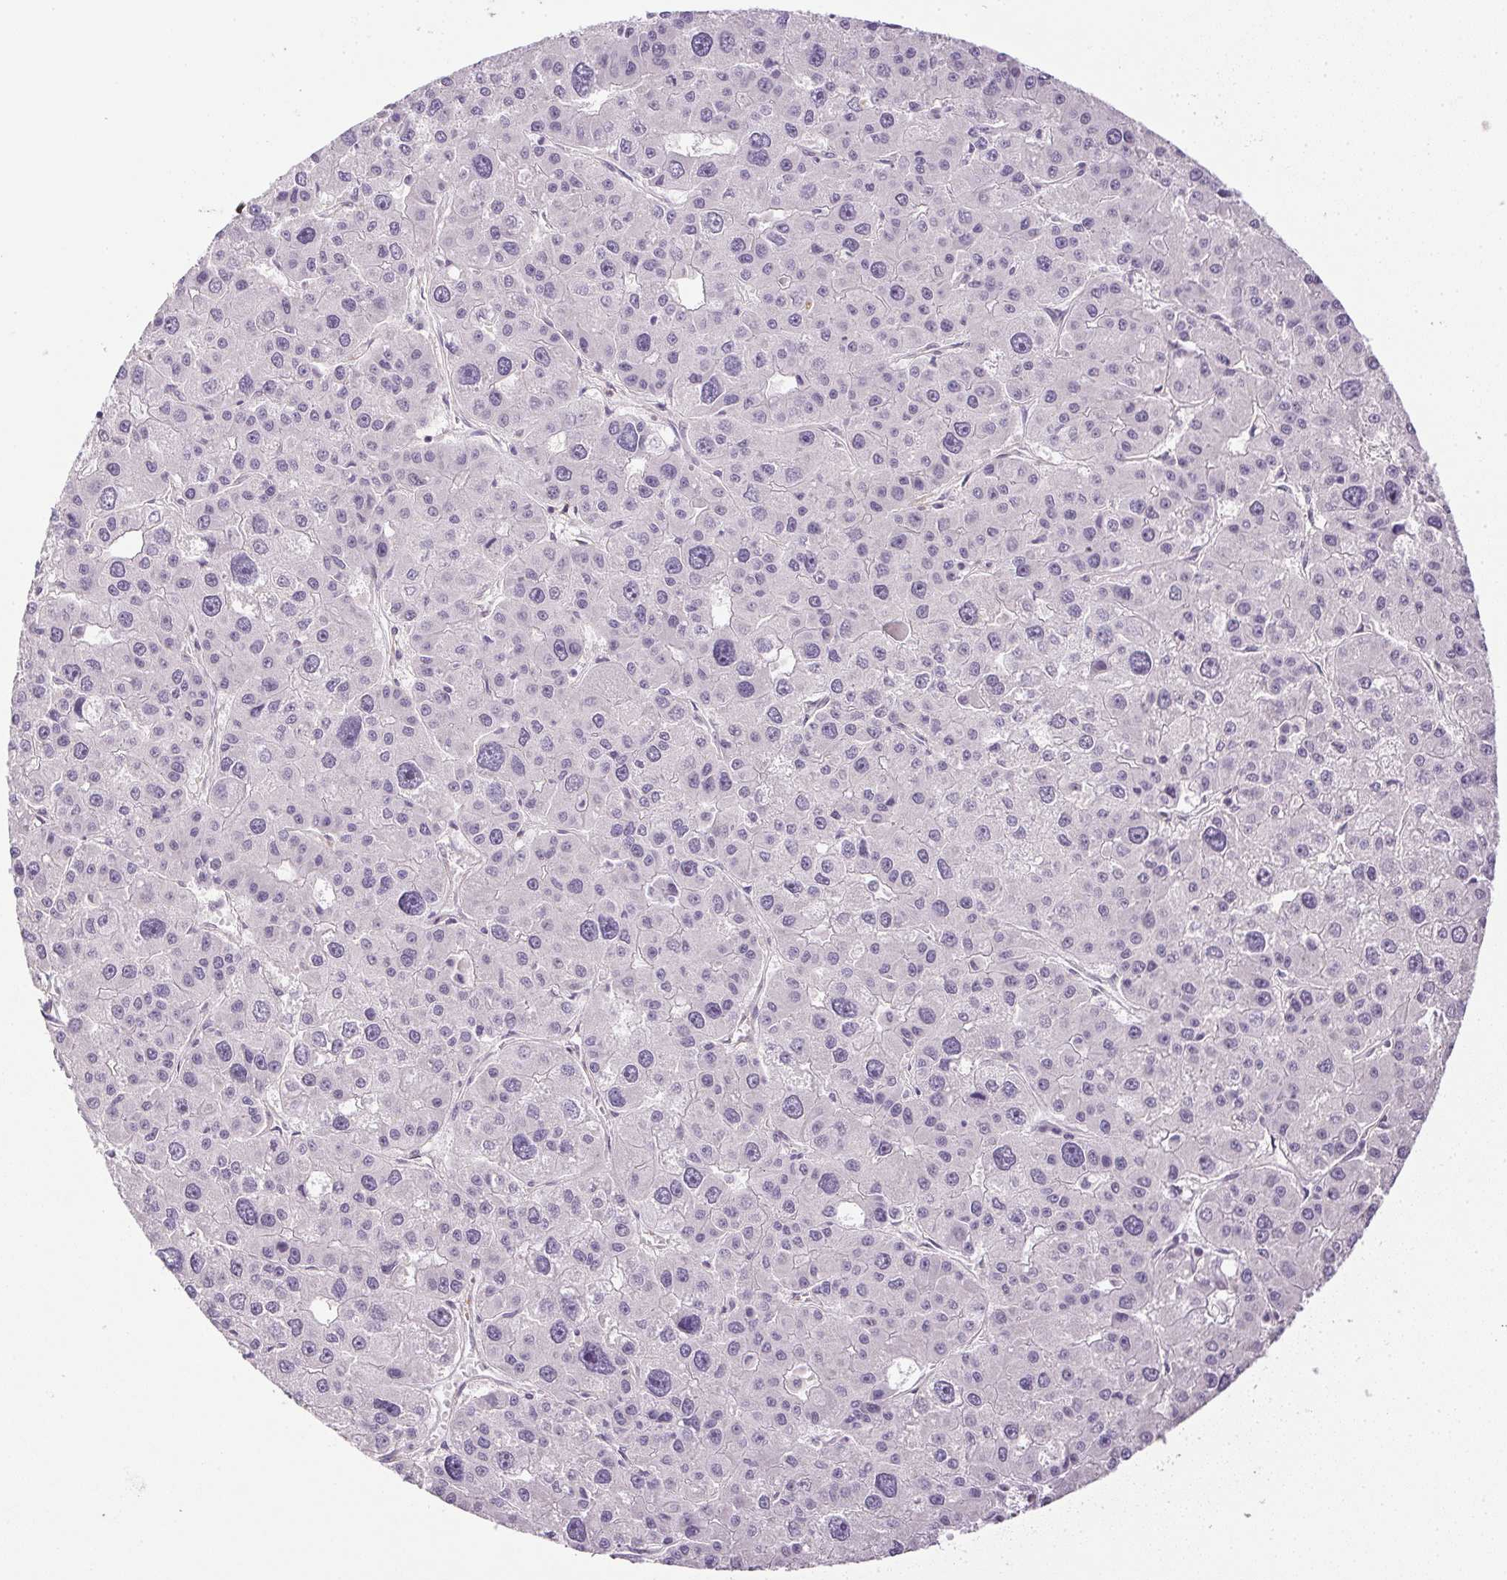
{"staining": {"intensity": "negative", "quantity": "none", "location": "none"}, "tissue": "liver cancer", "cell_type": "Tumor cells", "image_type": "cancer", "snomed": [{"axis": "morphology", "description": "Carcinoma, Hepatocellular, NOS"}, {"axis": "topography", "description": "Liver"}], "caption": "This is an immunohistochemistry (IHC) micrograph of human hepatocellular carcinoma (liver). There is no positivity in tumor cells.", "gene": "PRL", "patient": {"sex": "male", "age": 73}}